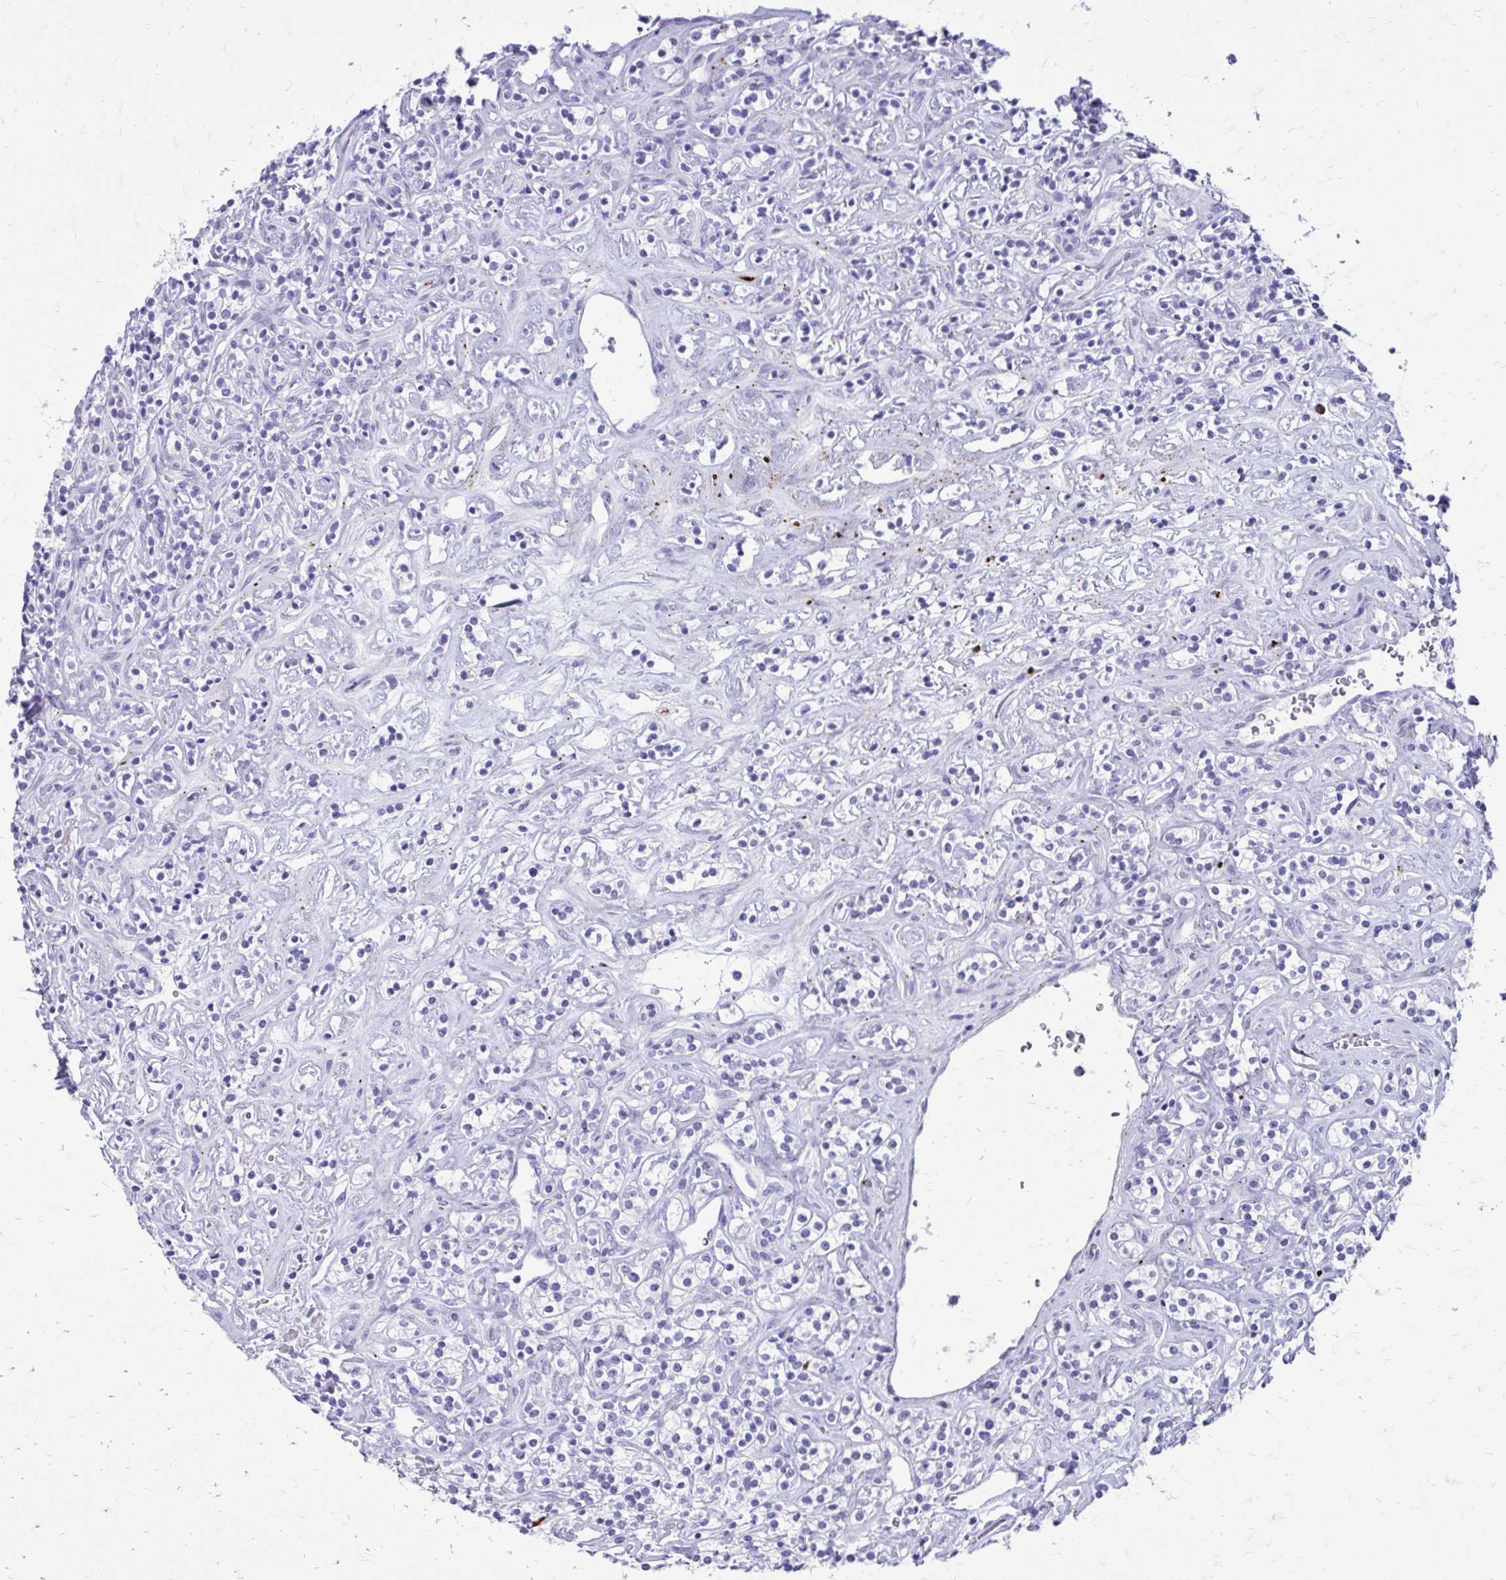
{"staining": {"intensity": "negative", "quantity": "none", "location": "none"}, "tissue": "renal cancer", "cell_type": "Tumor cells", "image_type": "cancer", "snomed": [{"axis": "morphology", "description": "Adenocarcinoma, NOS"}, {"axis": "topography", "description": "Kidney"}], "caption": "Immunohistochemistry (IHC) photomicrograph of neoplastic tissue: renal adenocarcinoma stained with DAB (3,3'-diaminobenzidine) demonstrates no significant protein staining in tumor cells. (DAB (3,3'-diaminobenzidine) immunohistochemistry visualized using brightfield microscopy, high magnification).", "gene": "SATL1", "patient": {"sex": "male", "age": 77}}